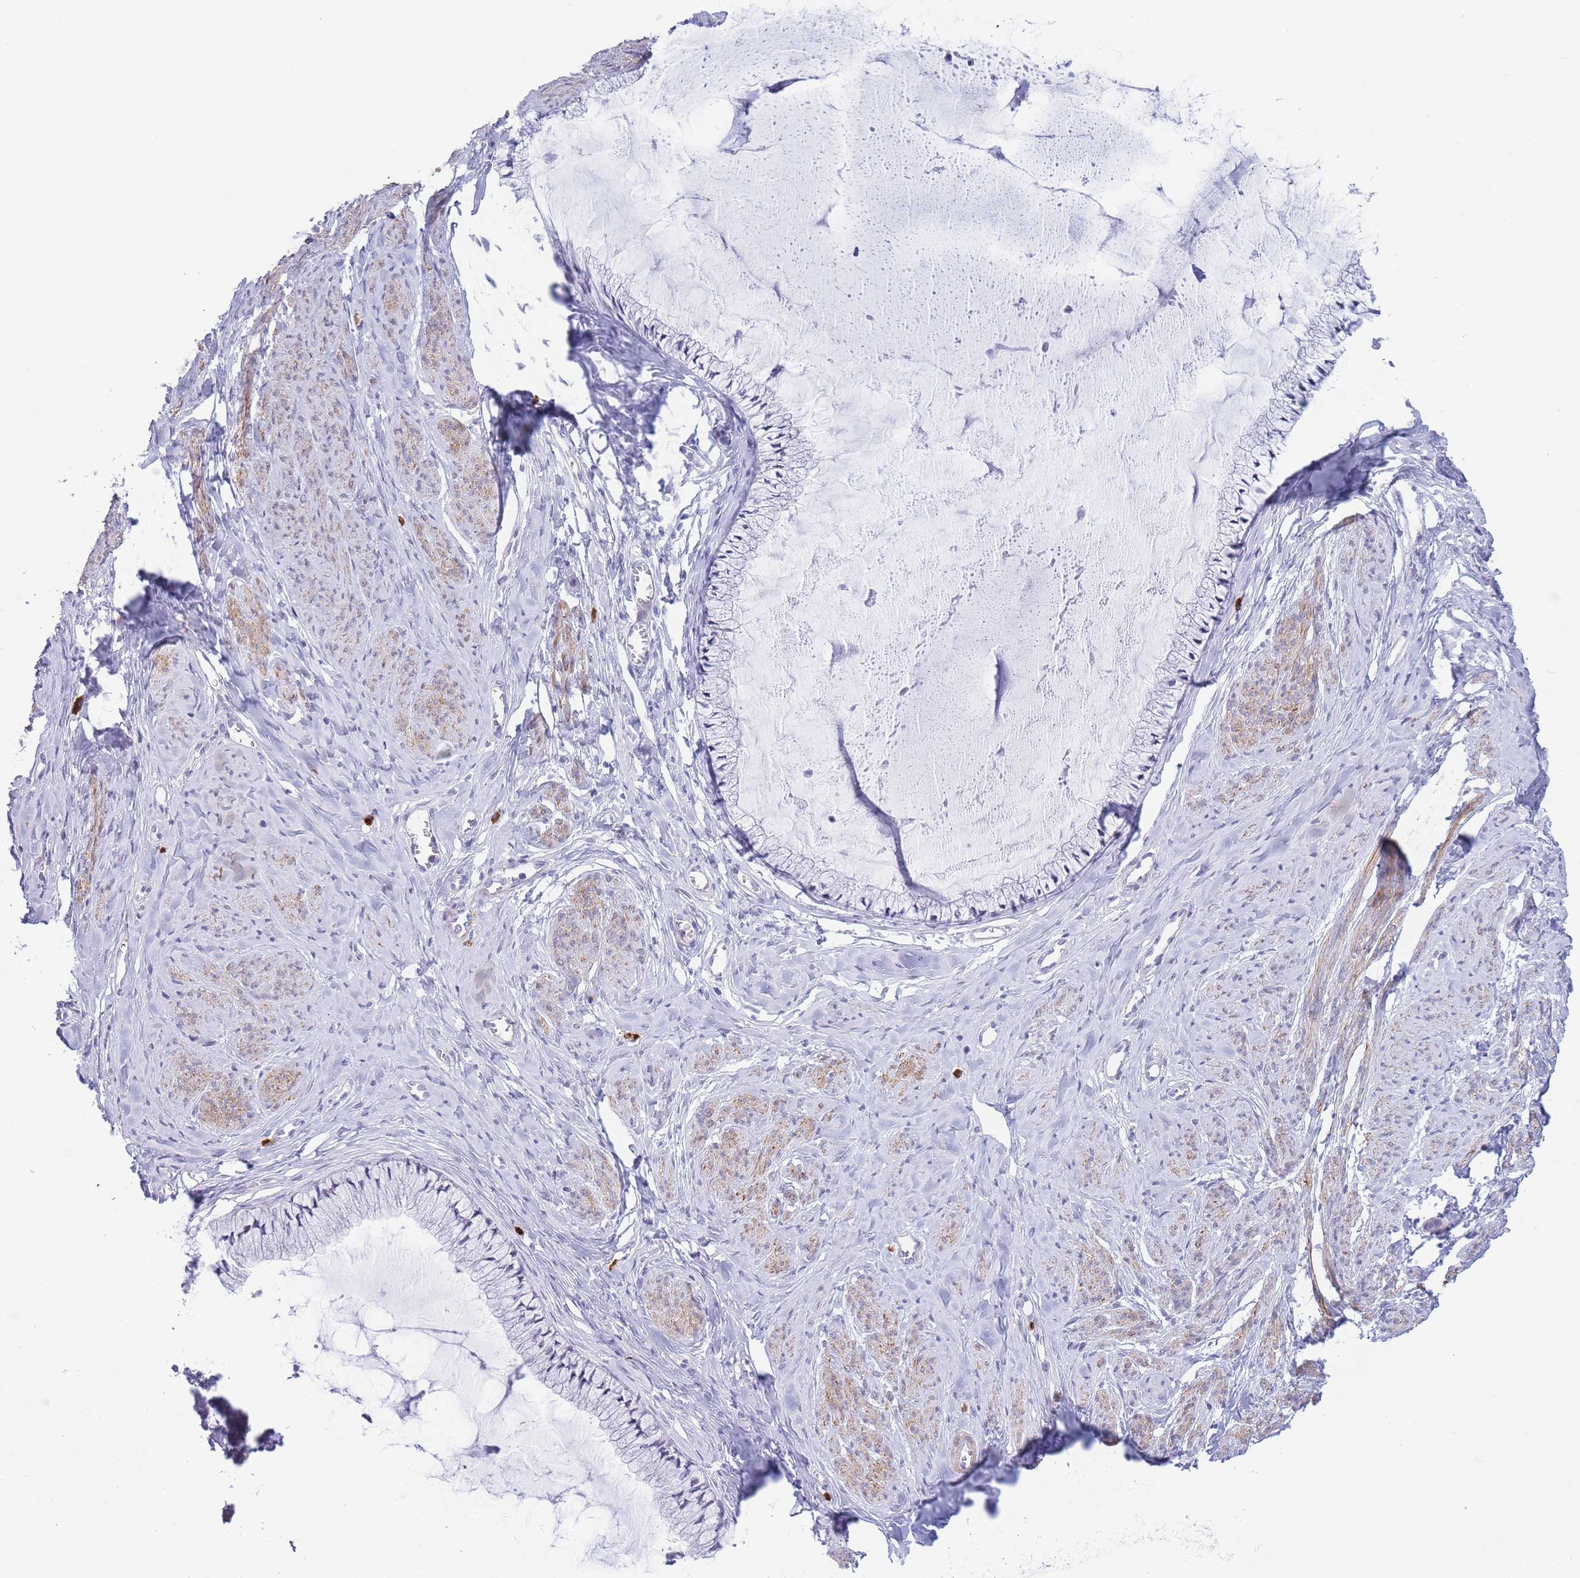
{"staining": {"intensity": "negative", "quantity": "none", "location": "none"}, "tissue": "cervix", "cell_type": "Glandular cells", "image_type": "normal", "snomed": [{"axis": "morphology", "description": "Normal tissue, NOS"}, {"axis": "topography", "description": "Cervix"}], "caption": "Cervix stained for a protein using immunohistochemistry (IHC) exhibits no positivity glandular cells.", "gene": "ASAP3", "patient": {"sex": "female", "age": 42}}